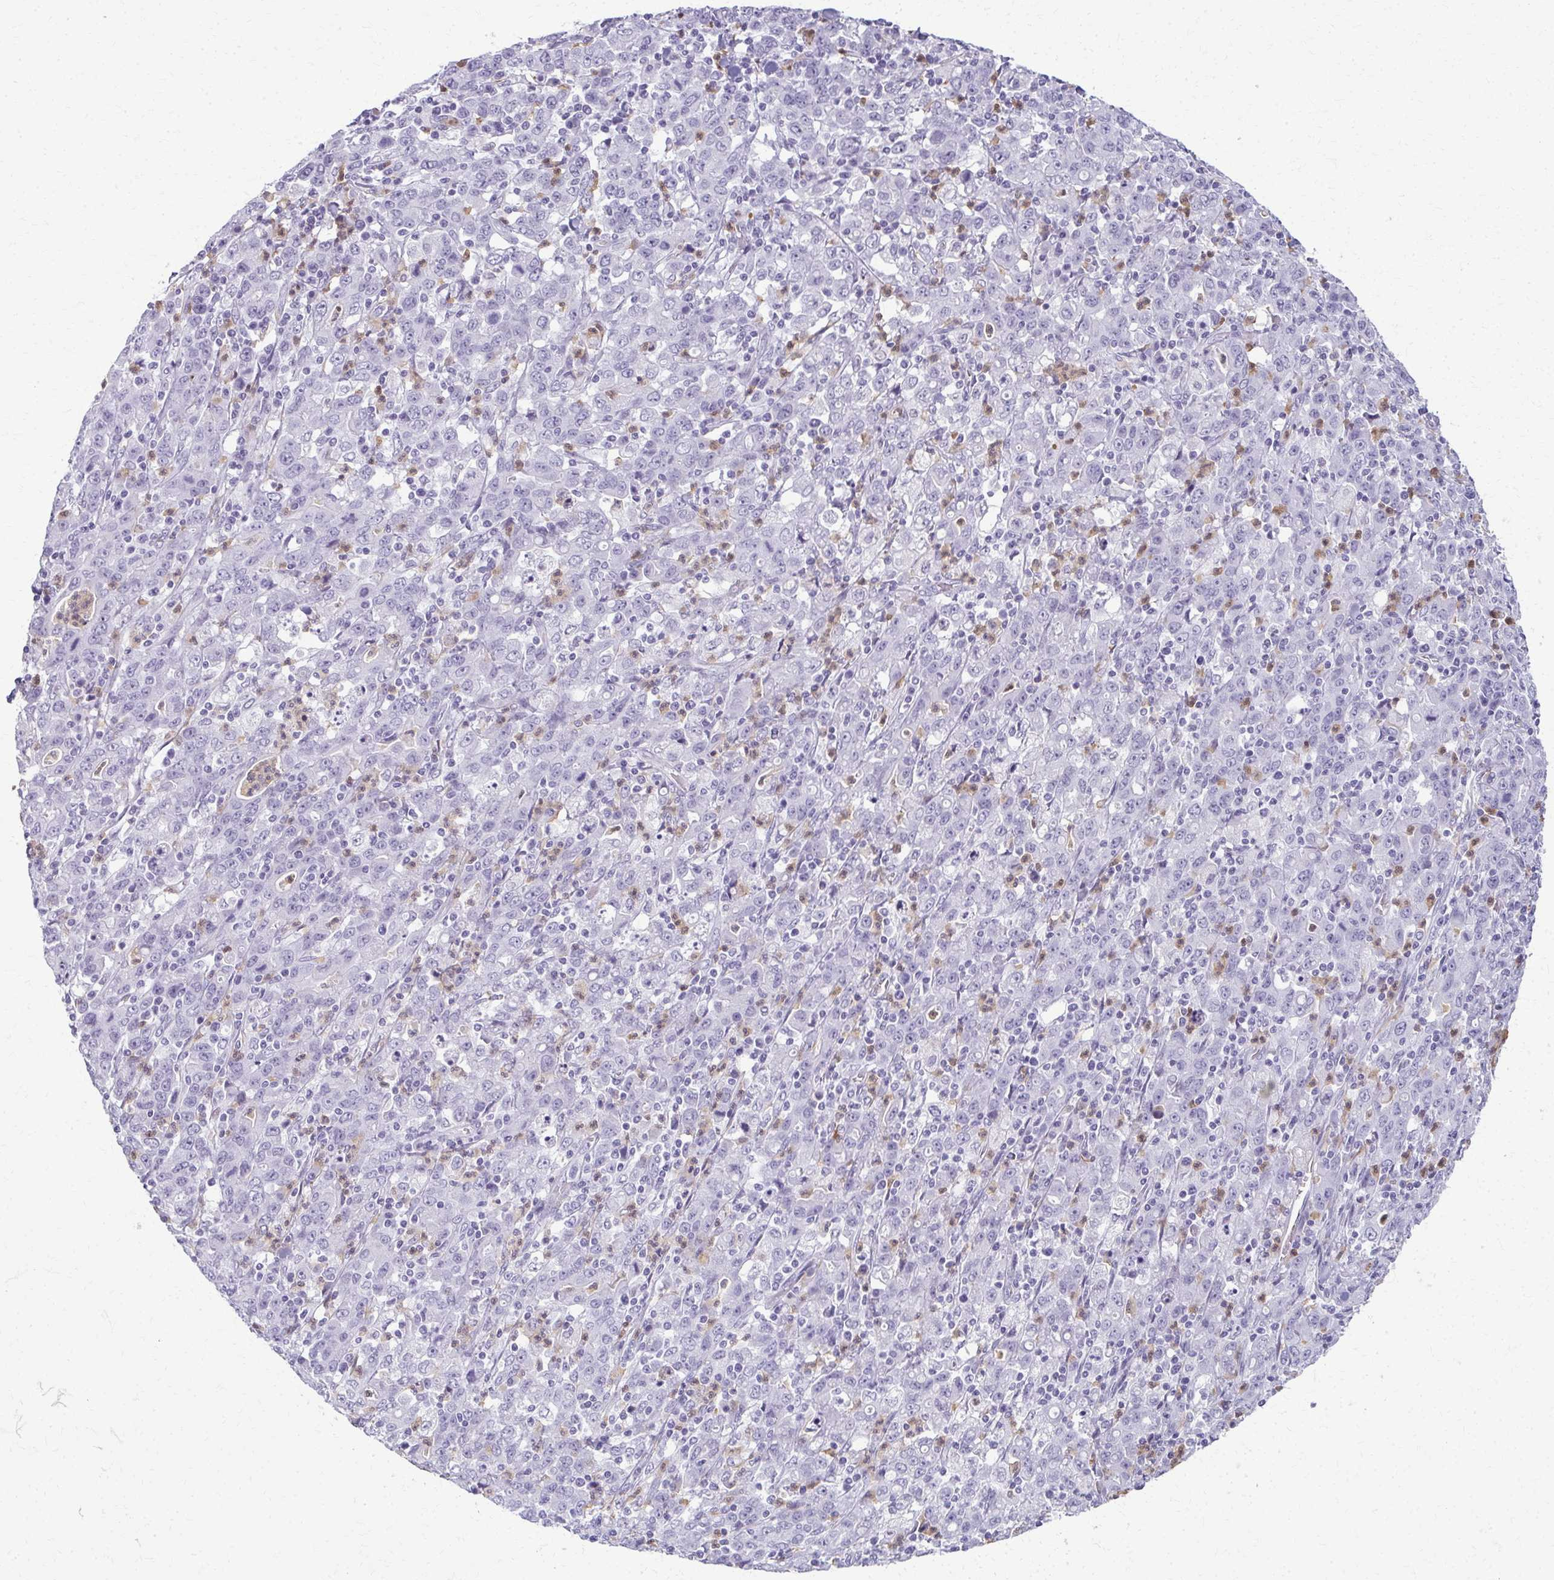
{"staining": {"intensity": "negative", "quantity": "none", "location": "none"}, "tissue": "stomach cancer", "cell_type": "Tumor cells", "image_type": "cancer", "snomed": [{"axis": "morphology", "description": "Adenocarcinoma, NOS"}, {"axis": "topography", "description": "Stomach, upper"}], "caption": "DAB (3,3'-diaminobenzidine) immunohistochemical staining of stomach cancer displays no significant positivity in tumor cells. (DAB IHC visualized using brightfield microscopy, high magnification).", "gene": "CA3", "patient": {"sex": "male", "age": 69}}